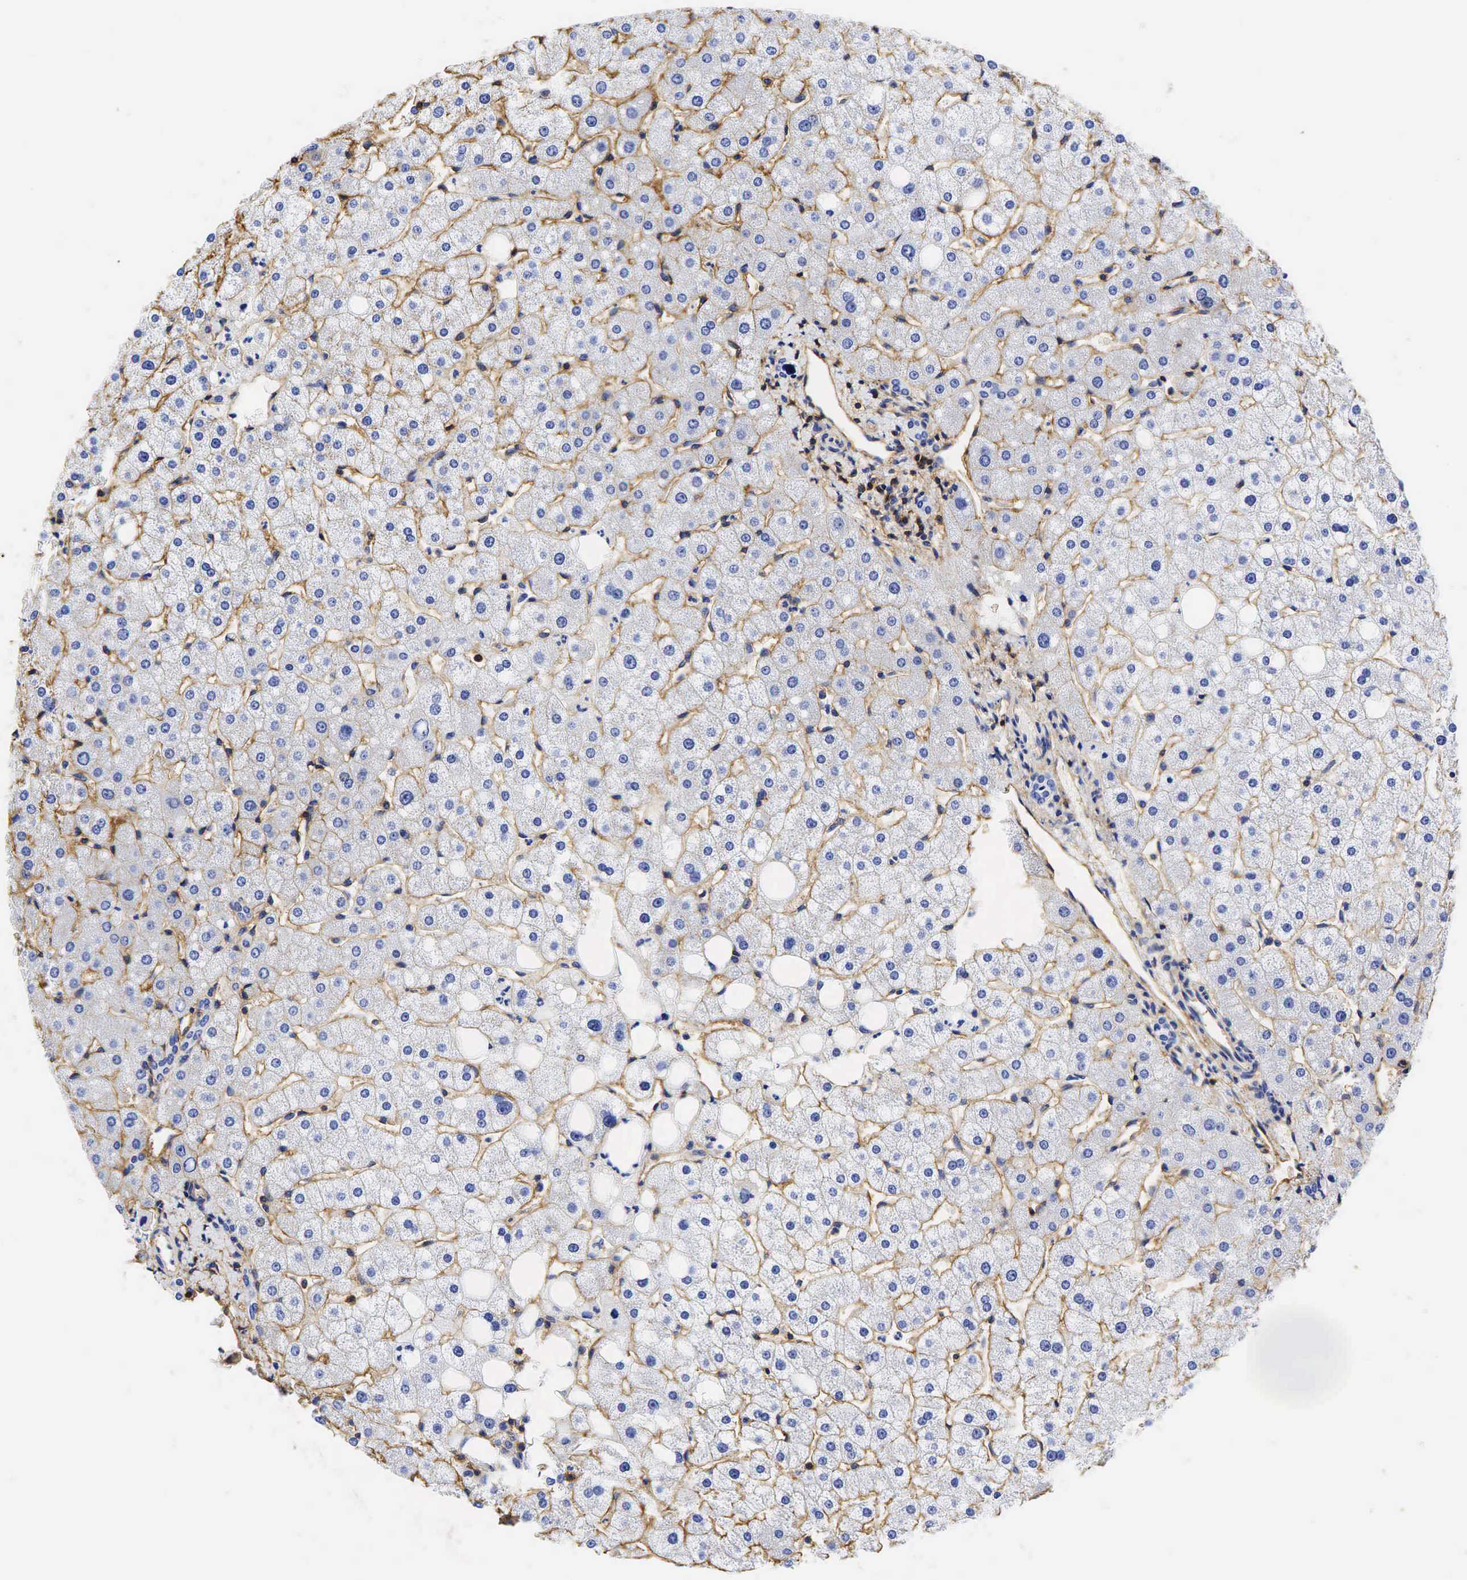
{"staining": {"intensity": "negative", "quantity": "none", "location": "none"}, "tissue": "liver", "cell_type": "Cholangiocytes", "image_type": "normal", "snomed": [{"axis": "morphology", "description": "Normal tissue, NOS"}, {"axis": "topography", "description": "Liver"}], "caption": "Cholangiocytes show no significant expression in unremarkable liver. (DAB (3,3'-diaminobenzidine) IHC with hematoxylin counter stain).", "gene": "CD99", "patient": {"sex": "male", "age": 35}}